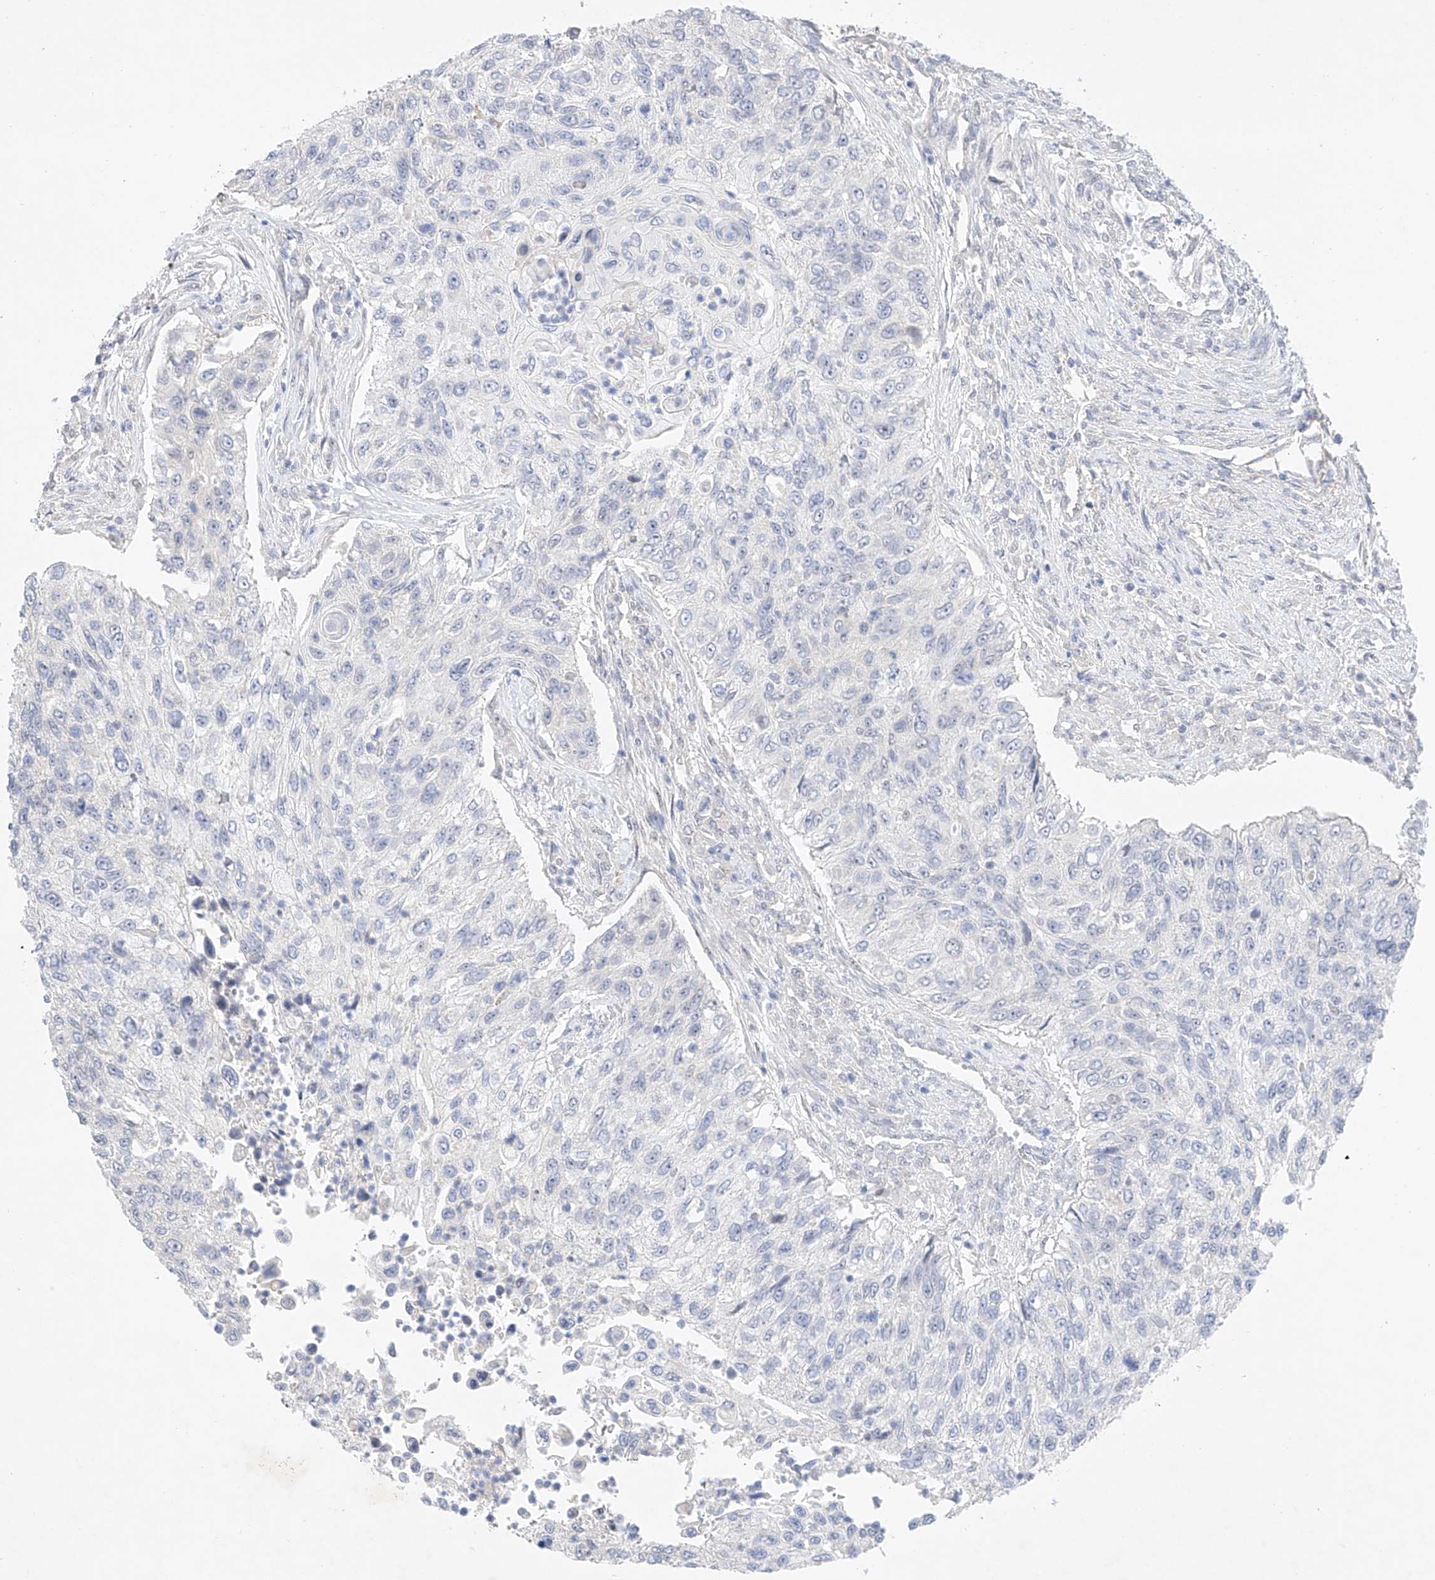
{"staining": {"intensity": "negative", "quantity": "none", "location": "none"}, "tissue": "urothelial cancer", "cell_type": "Tumor cells", "image_type": "cancer", "snomed": [{"axis": "morphology", "description": "Urothelial carcinoma, High grade"}, {"axis": "topography", "description": "Urinary bladder"}], "caption": "High magnification brightfield microscopy of urothelial cancer stained with DAB (3,3'-diaminobenzidine) (brown) and counterstained with hematoxylin (blue): tumor cells show no significant positivity.", "gene": "IL22RA2", "patient": {"sex": "female", "age": 60}}